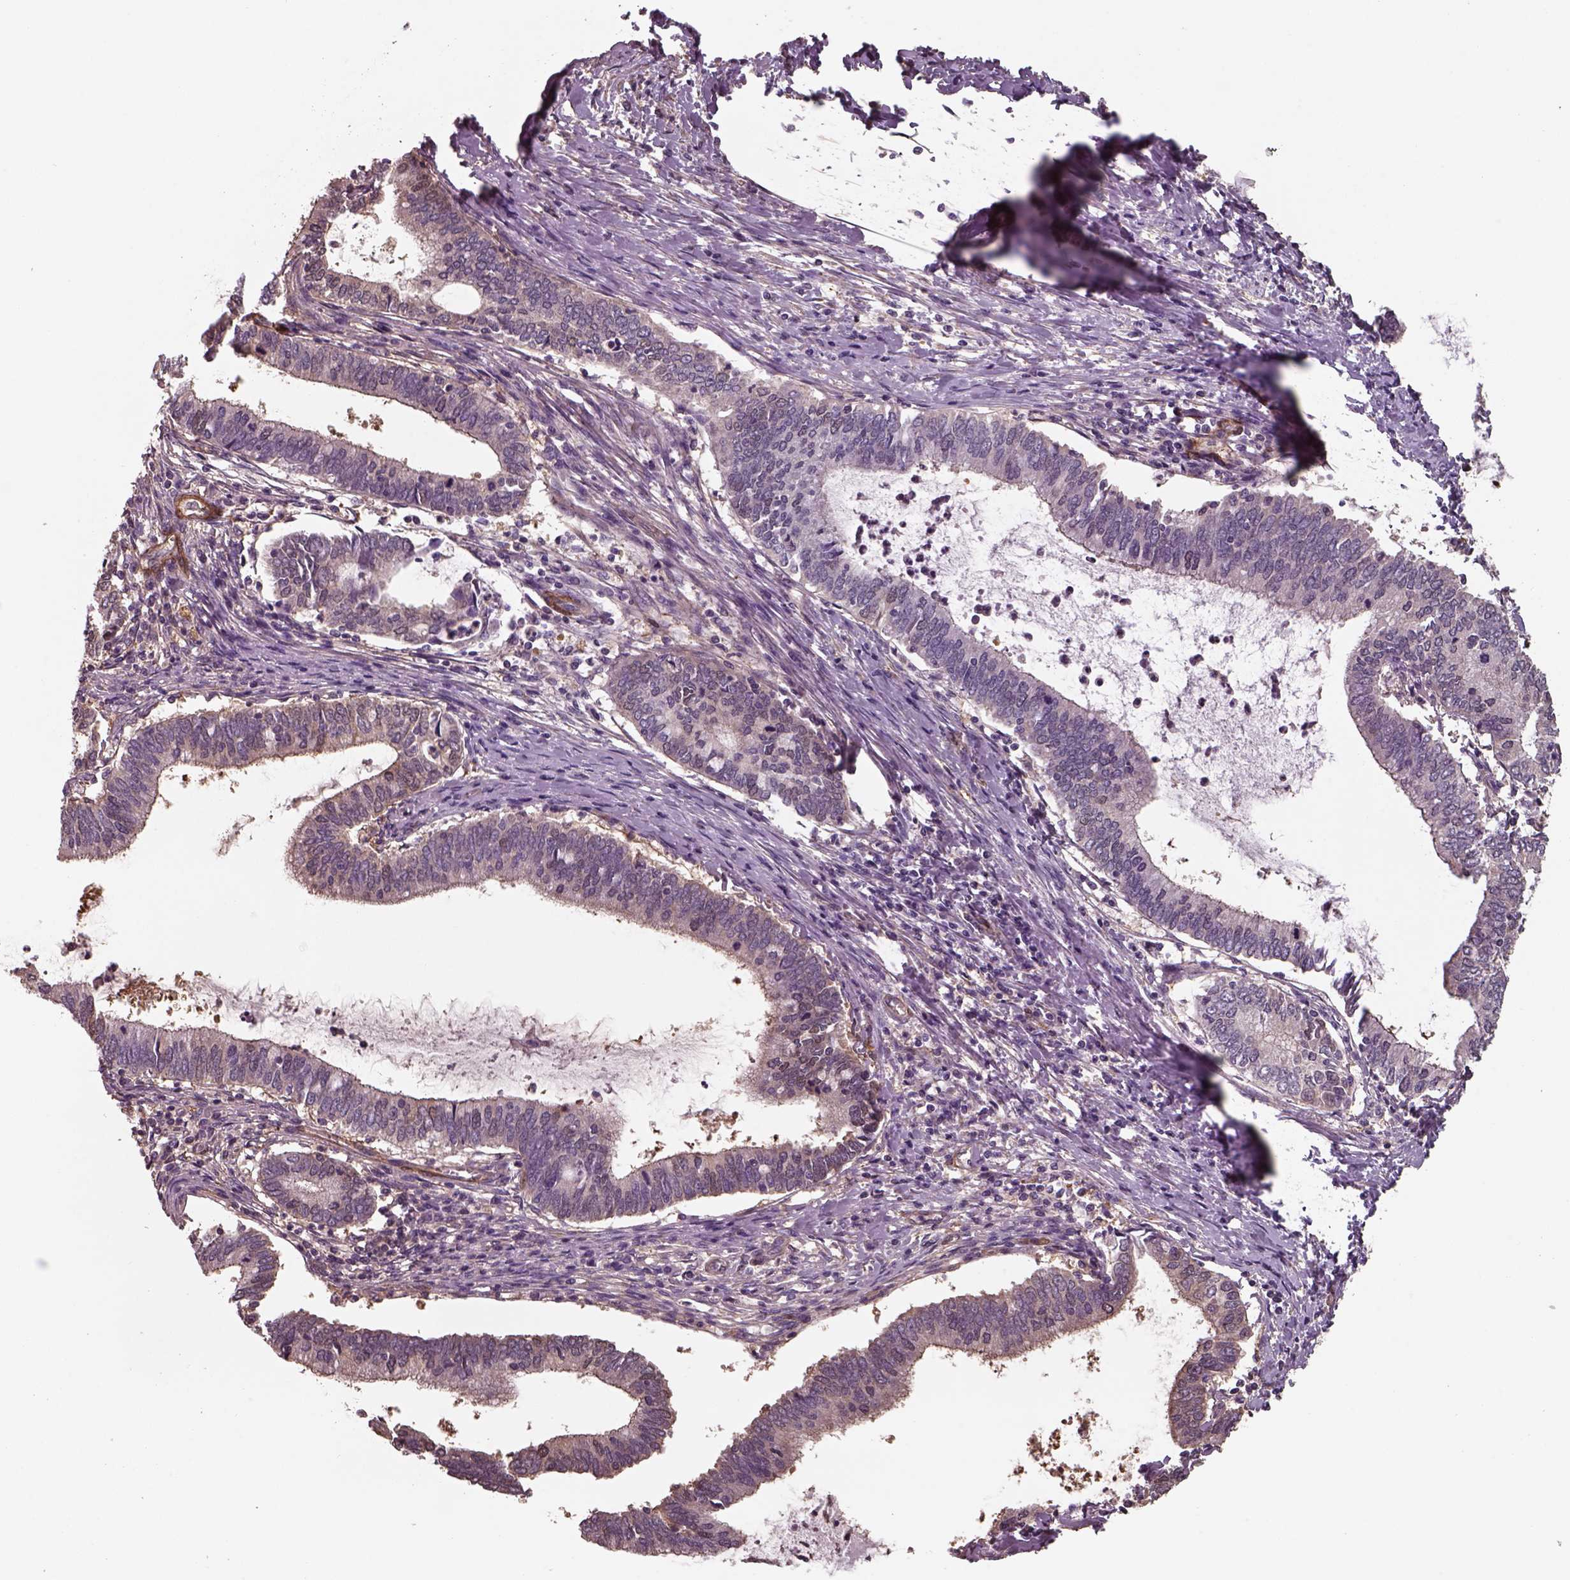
{"staining": {"intensity": "moderate", "quantity": "25%-75%", "location": "cytoplasmic/membranous"}, "tissue": "cervical cancer", "cell_type": "Tumor cells", "image_type": "cancer", "snomed": [{"axis": "morphology", "description": "Adenocarcinoma, NOS"}, {"axis": "topography", "description": "Cervix"}], "caption": "High-power microscopy captured an immunohistochemistry photomicrograph of adenocarcinoma (cervical), revealing moderate cytoplasmic/membranous positivity in about 25%-75% of tumor cells.", "gene": "ISYNA1", "patient": {"sex": "female", "age": 42}}